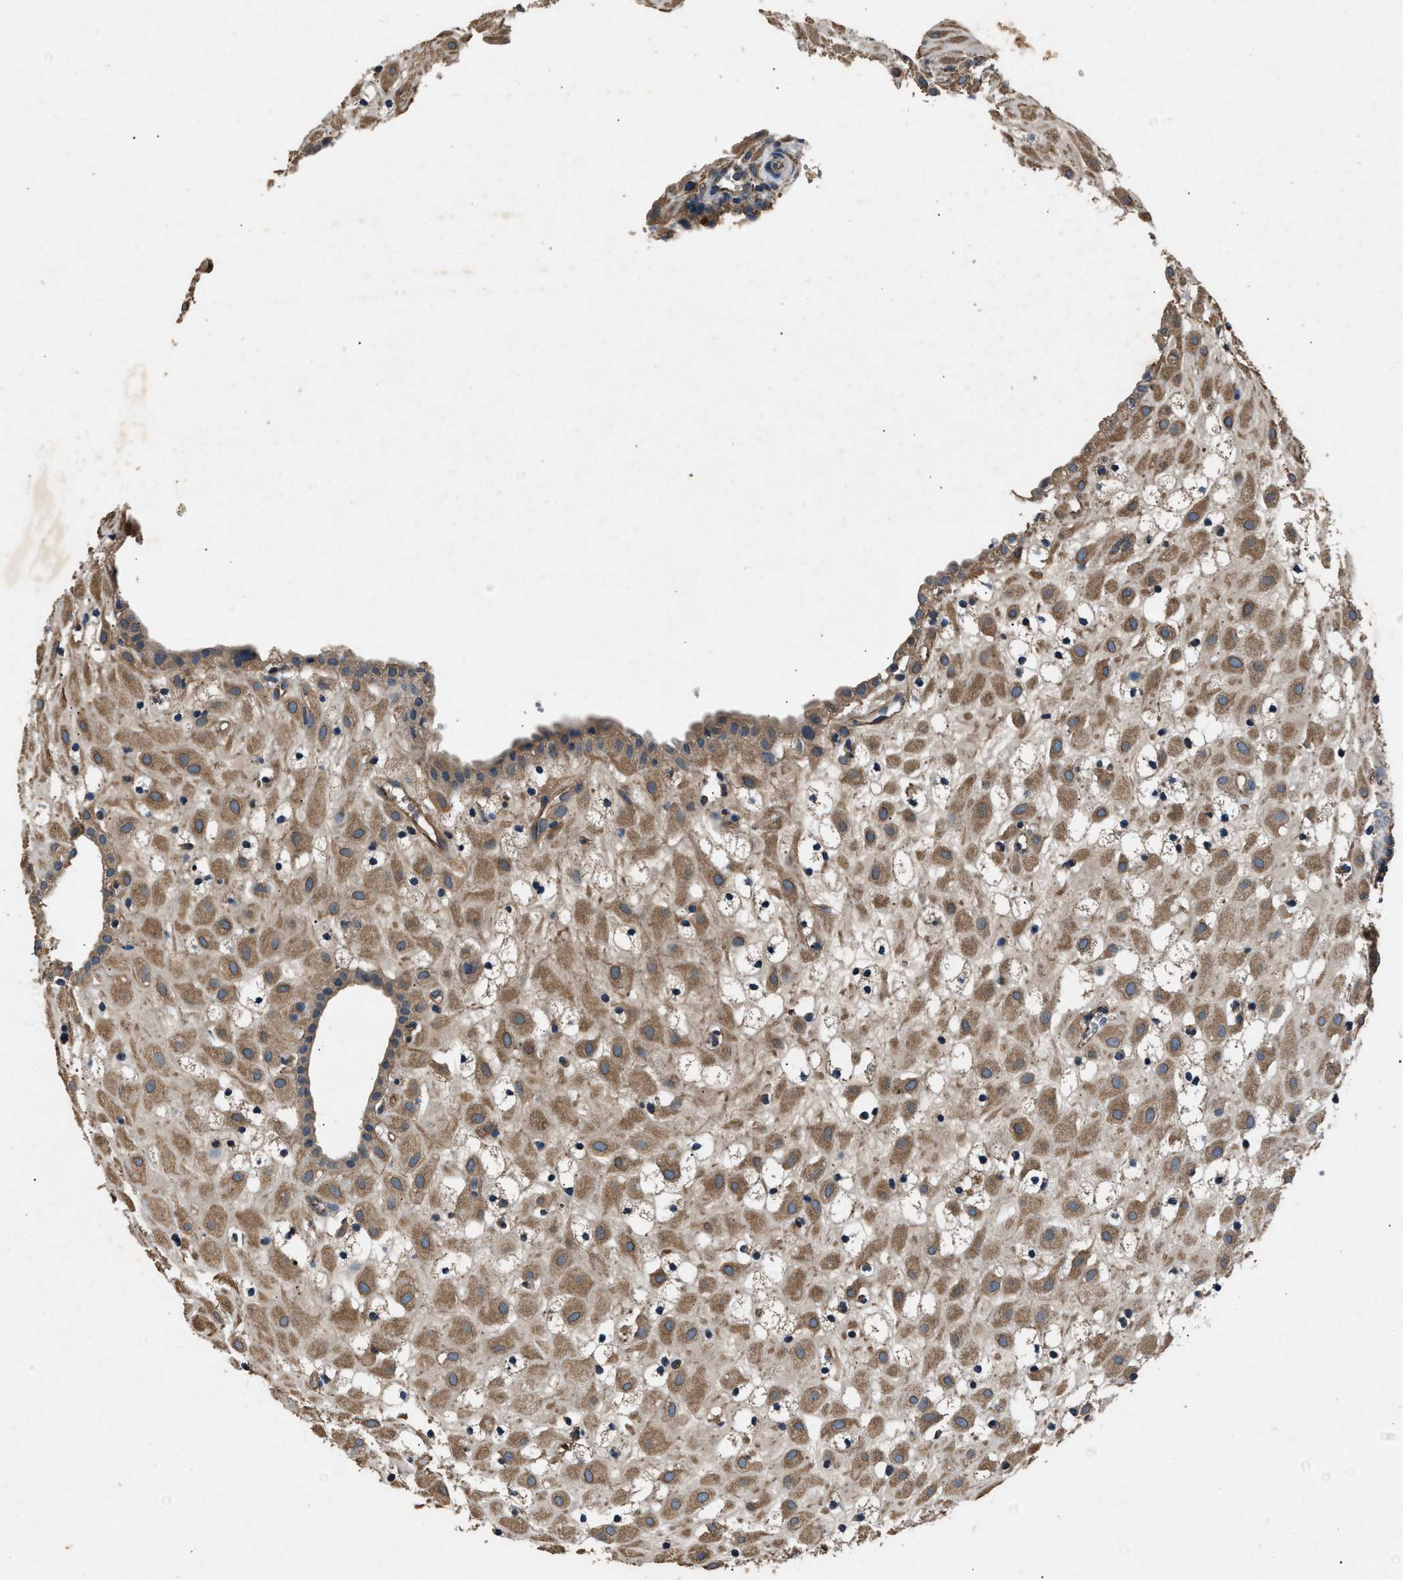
{"staining": {"intensity": "moderate", "quantity": ">75%", "location": "cytoplasmic/membranous"}, "tissue": "placenta", "cell_type": "Decidual cells", "image_type": "normal", "snomed": [{"axis": "morphology", "description": "Normal tissue, NOS"}, {"axis": "topography", "description": "Placenta"}], "caption": "Human placenta stained for a protein (brown) reveals moderate cytoplasmic/membranous positive expression in approximately >75% of decidual cells.", "gene": "PPID", "patient": {"sex": "female", "age": 18}}